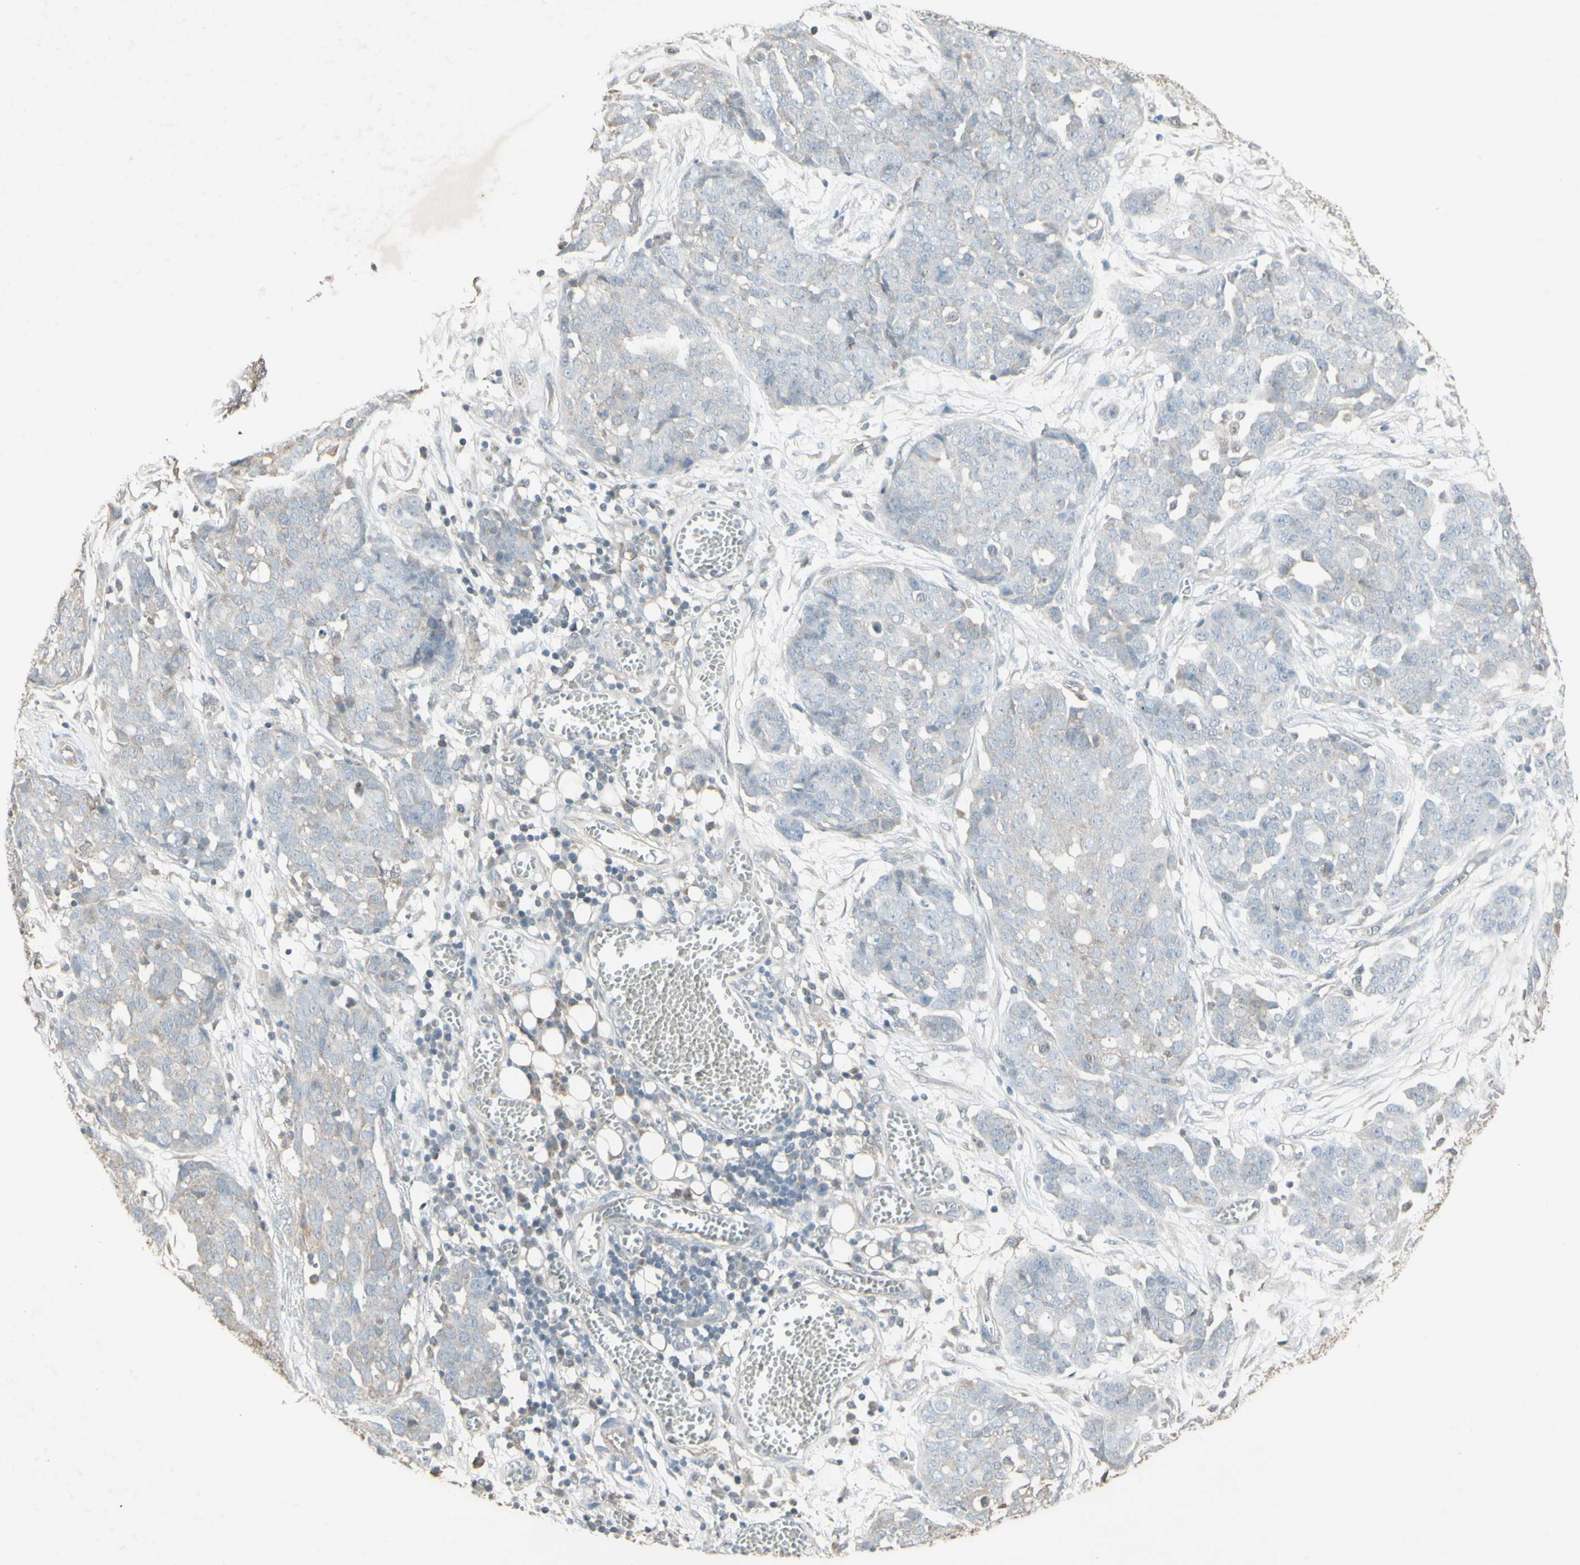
{"staining": {"intensity": "negative", "quantity": "none", "location": "none"}, "tissue": "ovarian cancer", "cell_type": "Tumor cells", "image_type": "cancer", "snomed": [{"axis": "morphology", "description": "Cystadenocarcinoma, serous, NOS"}, {"axis": "topography", "description": "Soft tissue"}, {"axis": "topography", "description": "Ovary"}], "caption": "There is no significant staining in tumor cells of ovarian cancer (serous cystadenocarcinoma).", "gene": "FXYD3", "patient": {"sex": "female", "age": 57}}